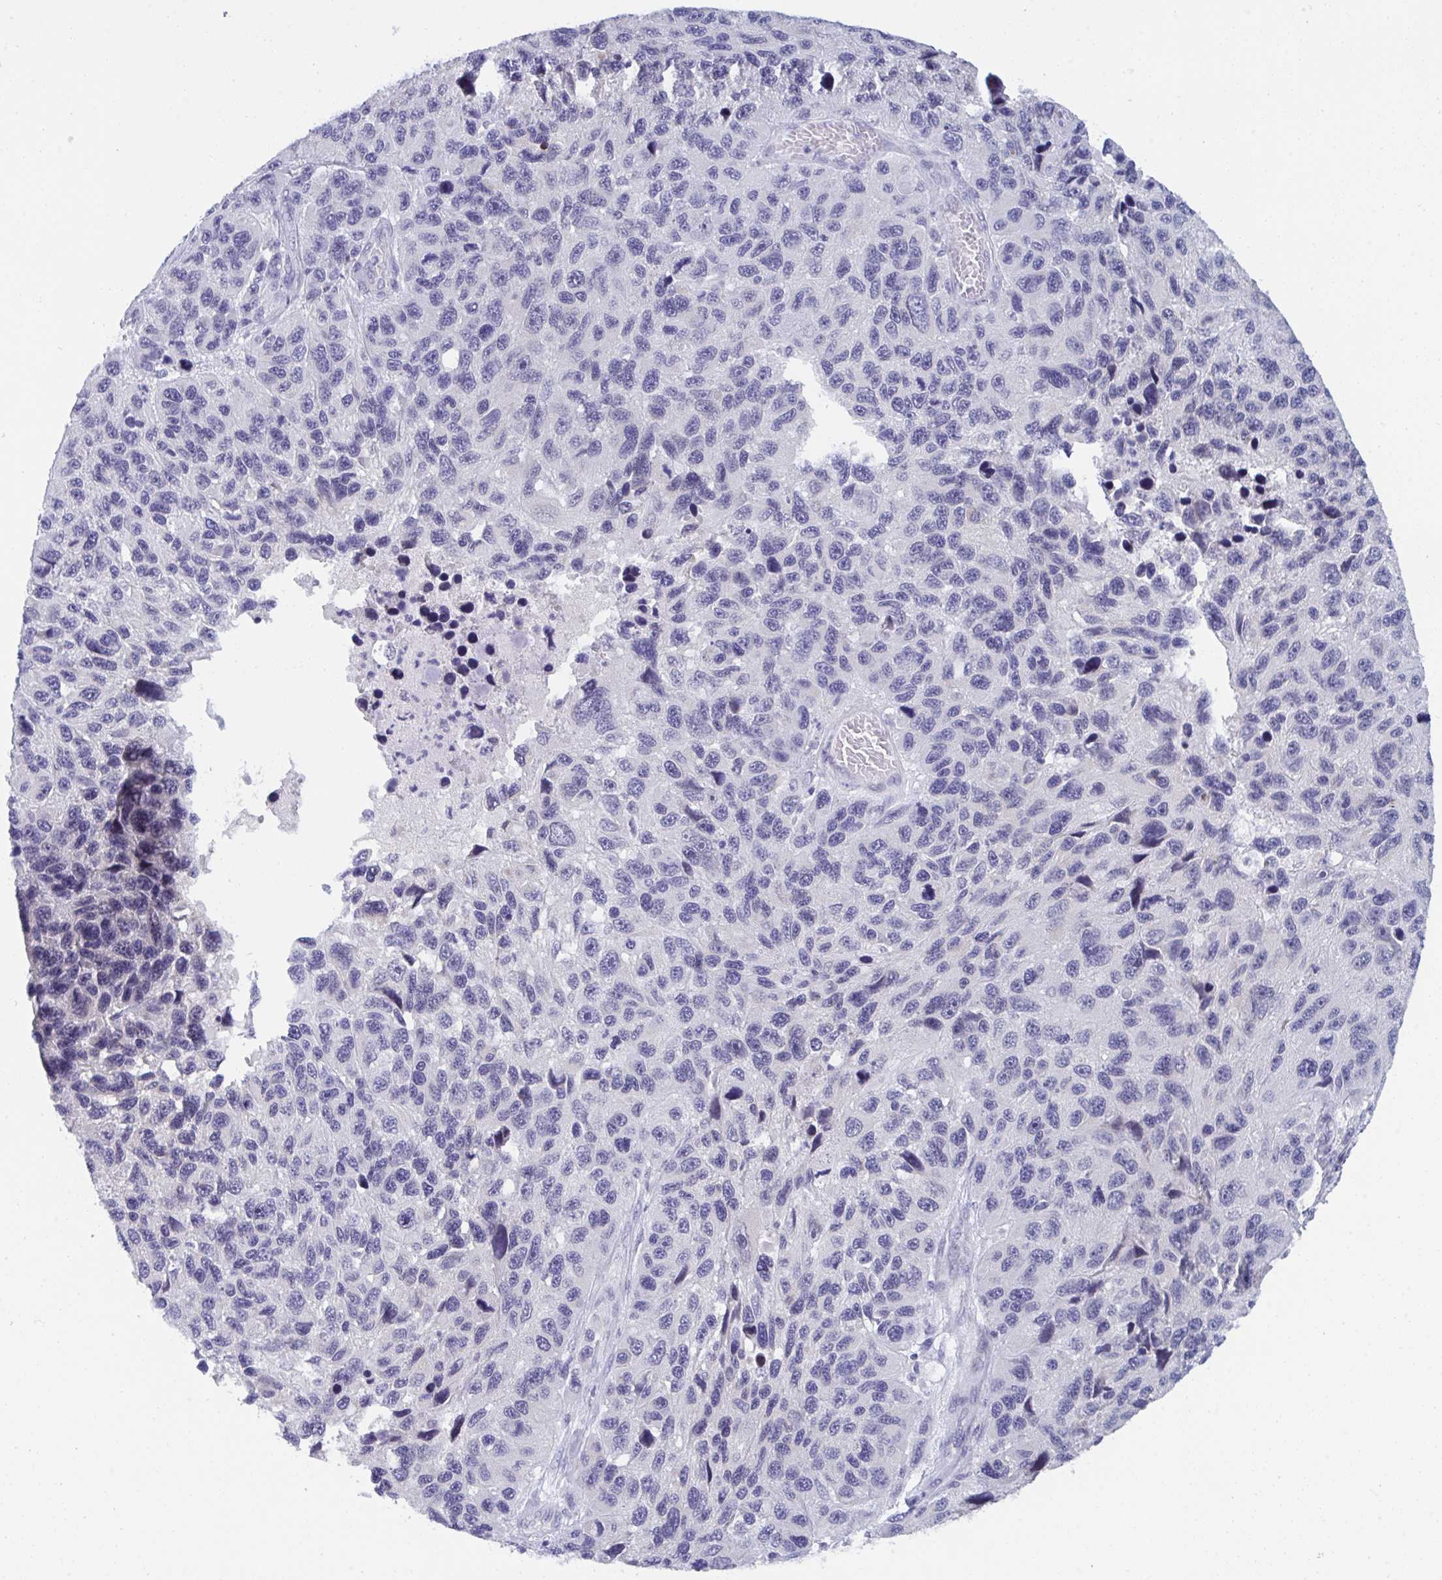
{"staining": {"intensity": "negative", "quantity": "none", "location": "none"}, "tissue": "melanoma", "cell_type": "Tumor cells", "image_type": "cancer", "snomed": [{"axis": "morphology", "description": "Malignant melanoma, NOS"}, {"axis": "topography", "description": "Skin"}], "caption": "IHC of malignant melanoma reveals no expression in tumor cells.", "gene": "BMAL2", "patient": {"sex": "male", "age": 53}}